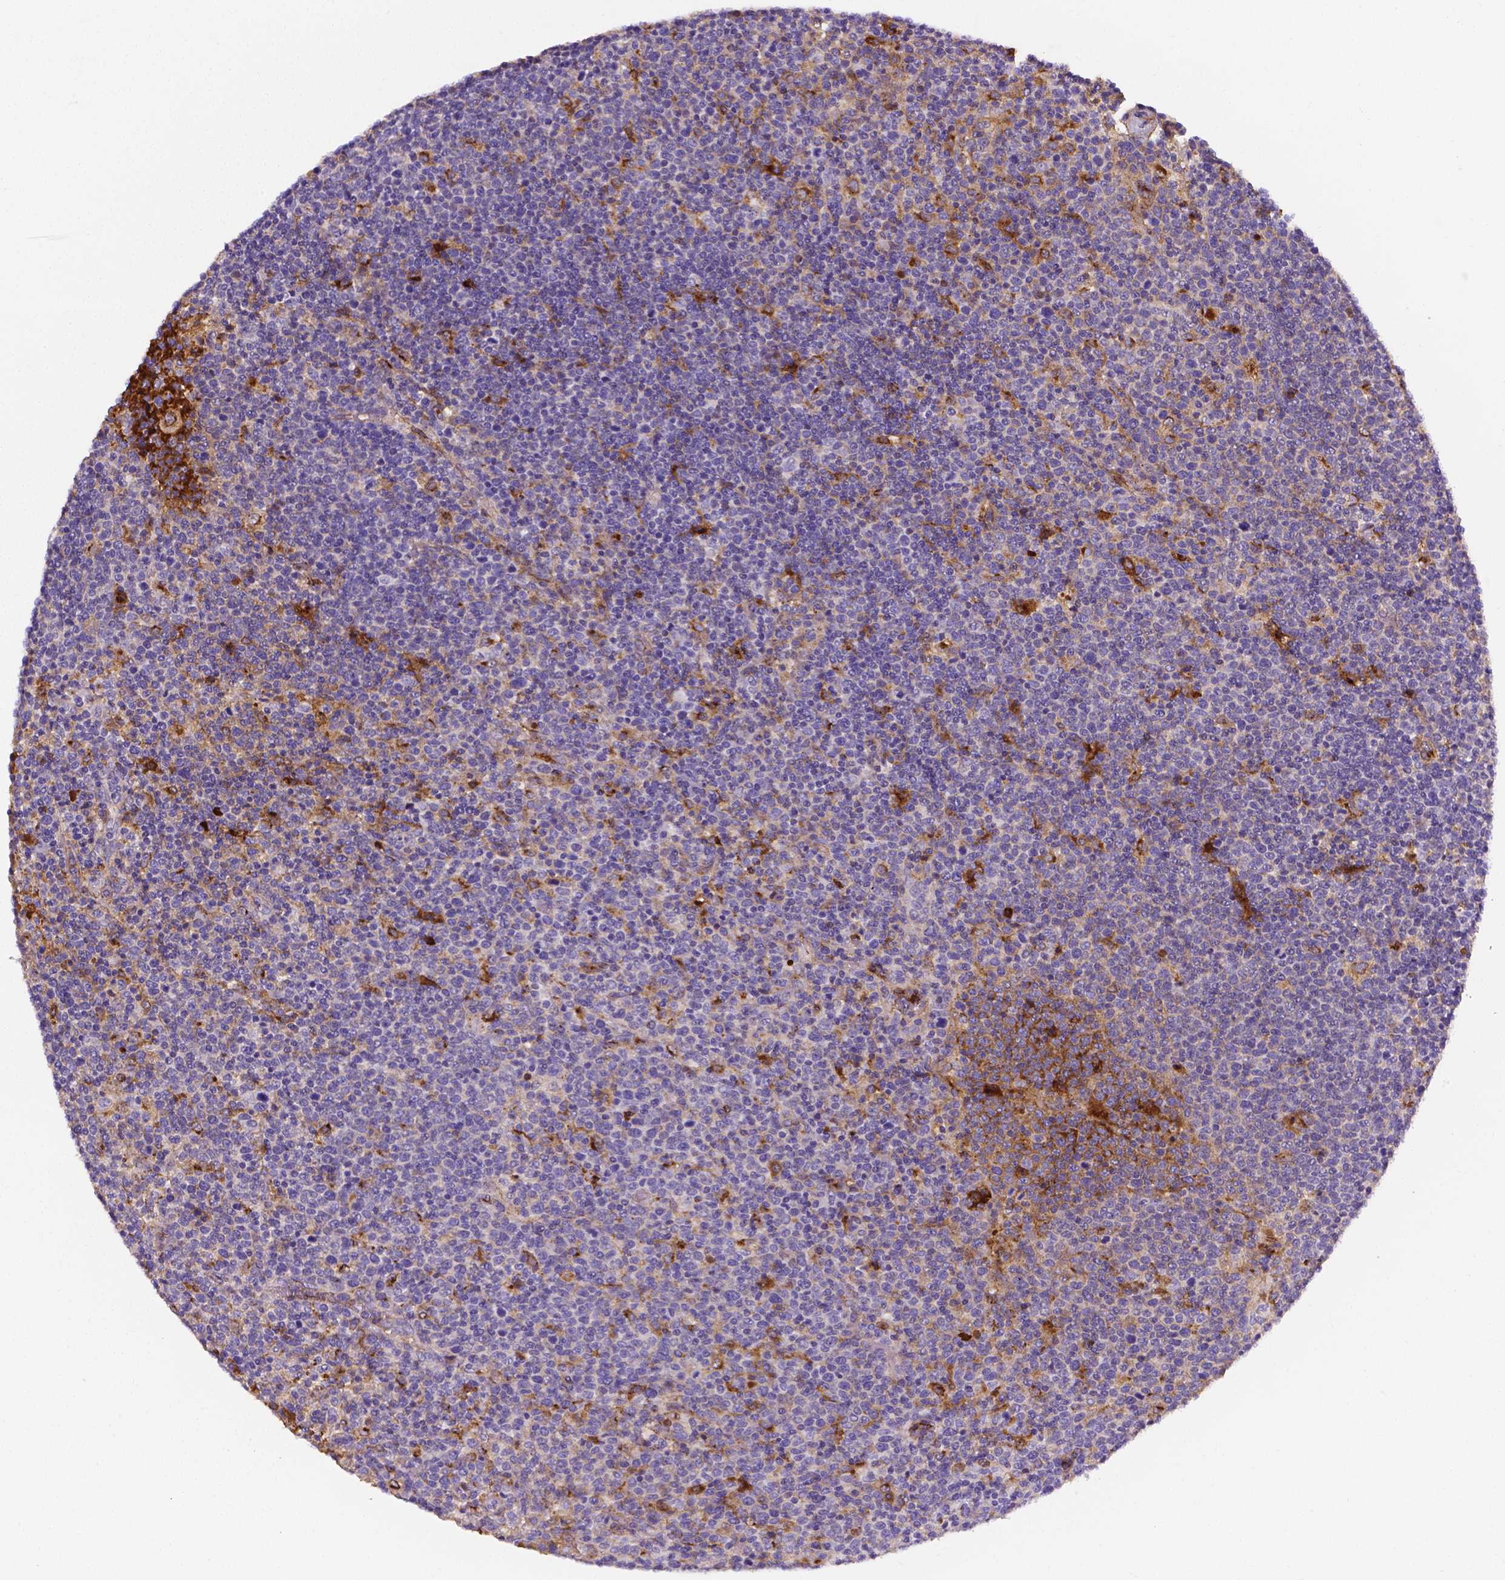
{"staining": {"intensity": "negative", "quantity": "none", "location": "none"}, "tissue": "lymphoma", "cell_type": "Tumor cells", "image_type": "cancer", "snomed": [{"axis": "morphology", "description": "Malignant lymphoma, non-Hodgkin's type, High grade"}, {"axis": "topography", "description": "Lymph node"}], "caption": "High-grade malignant lymphoma, non-Hodgkin's type was stained to show a protein in brown. There is no significant positivity in tumor cells.", "gene": "APOE", "patient": {"sex": "male", "age": 61}}